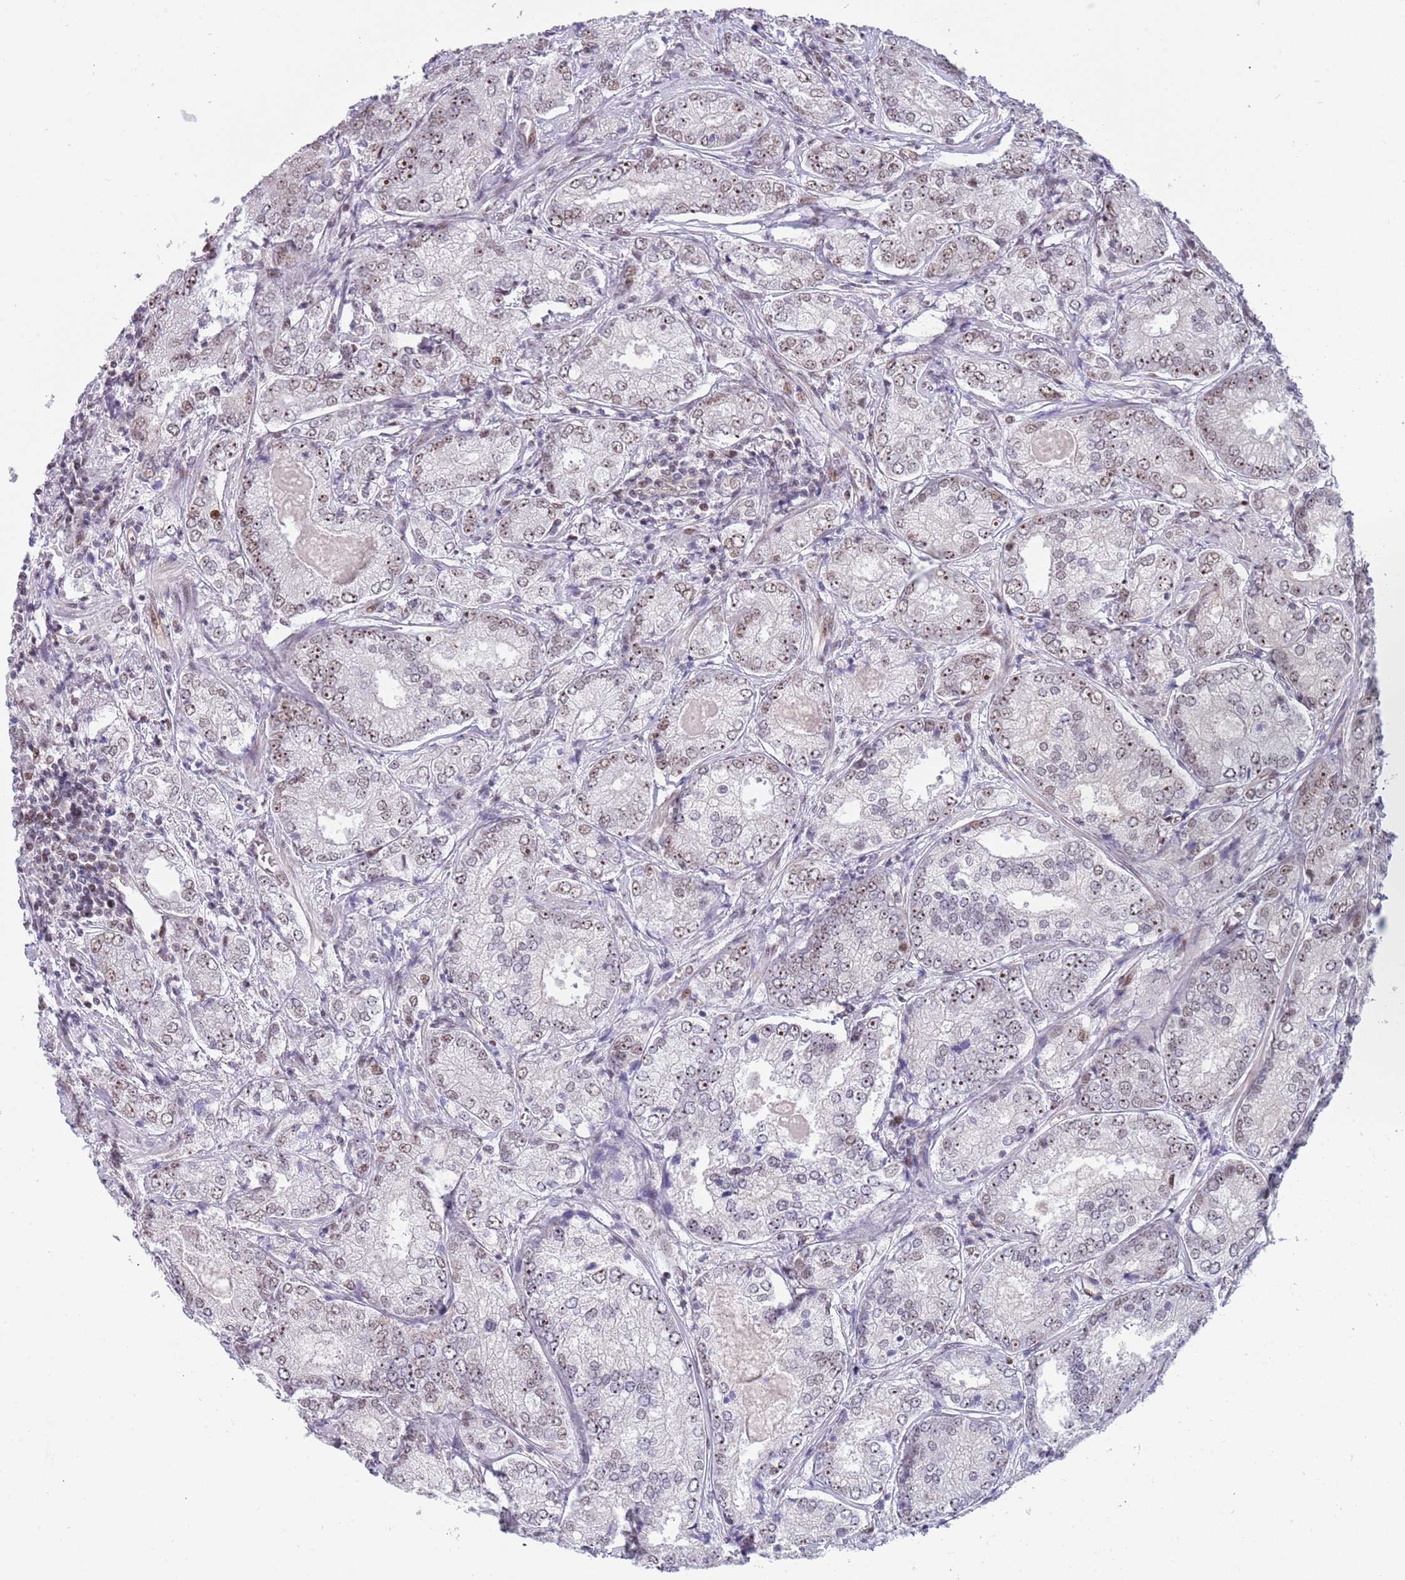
{"staining": {"intensity": "weak", "quantity": "25%-75%", "location": "nuclear"}, "tissue": "prostate cancer", "cell_type": "Tumor cells", "image_type": "cancer", "snomed": [{"axis": "morphology", "description": "Adenocarcinoma, High grade"}, {"axis": "topography", "description": "Prostate"}], "caption": "Immunohistochemical staining of adenocarcinoma (high-grade) (prostate) exhibits weak nuclear protein positivity in about 25%-75% of tumor cells.", "gene": "LRMDA", "patient": {"sex": "male", "age": 63}}